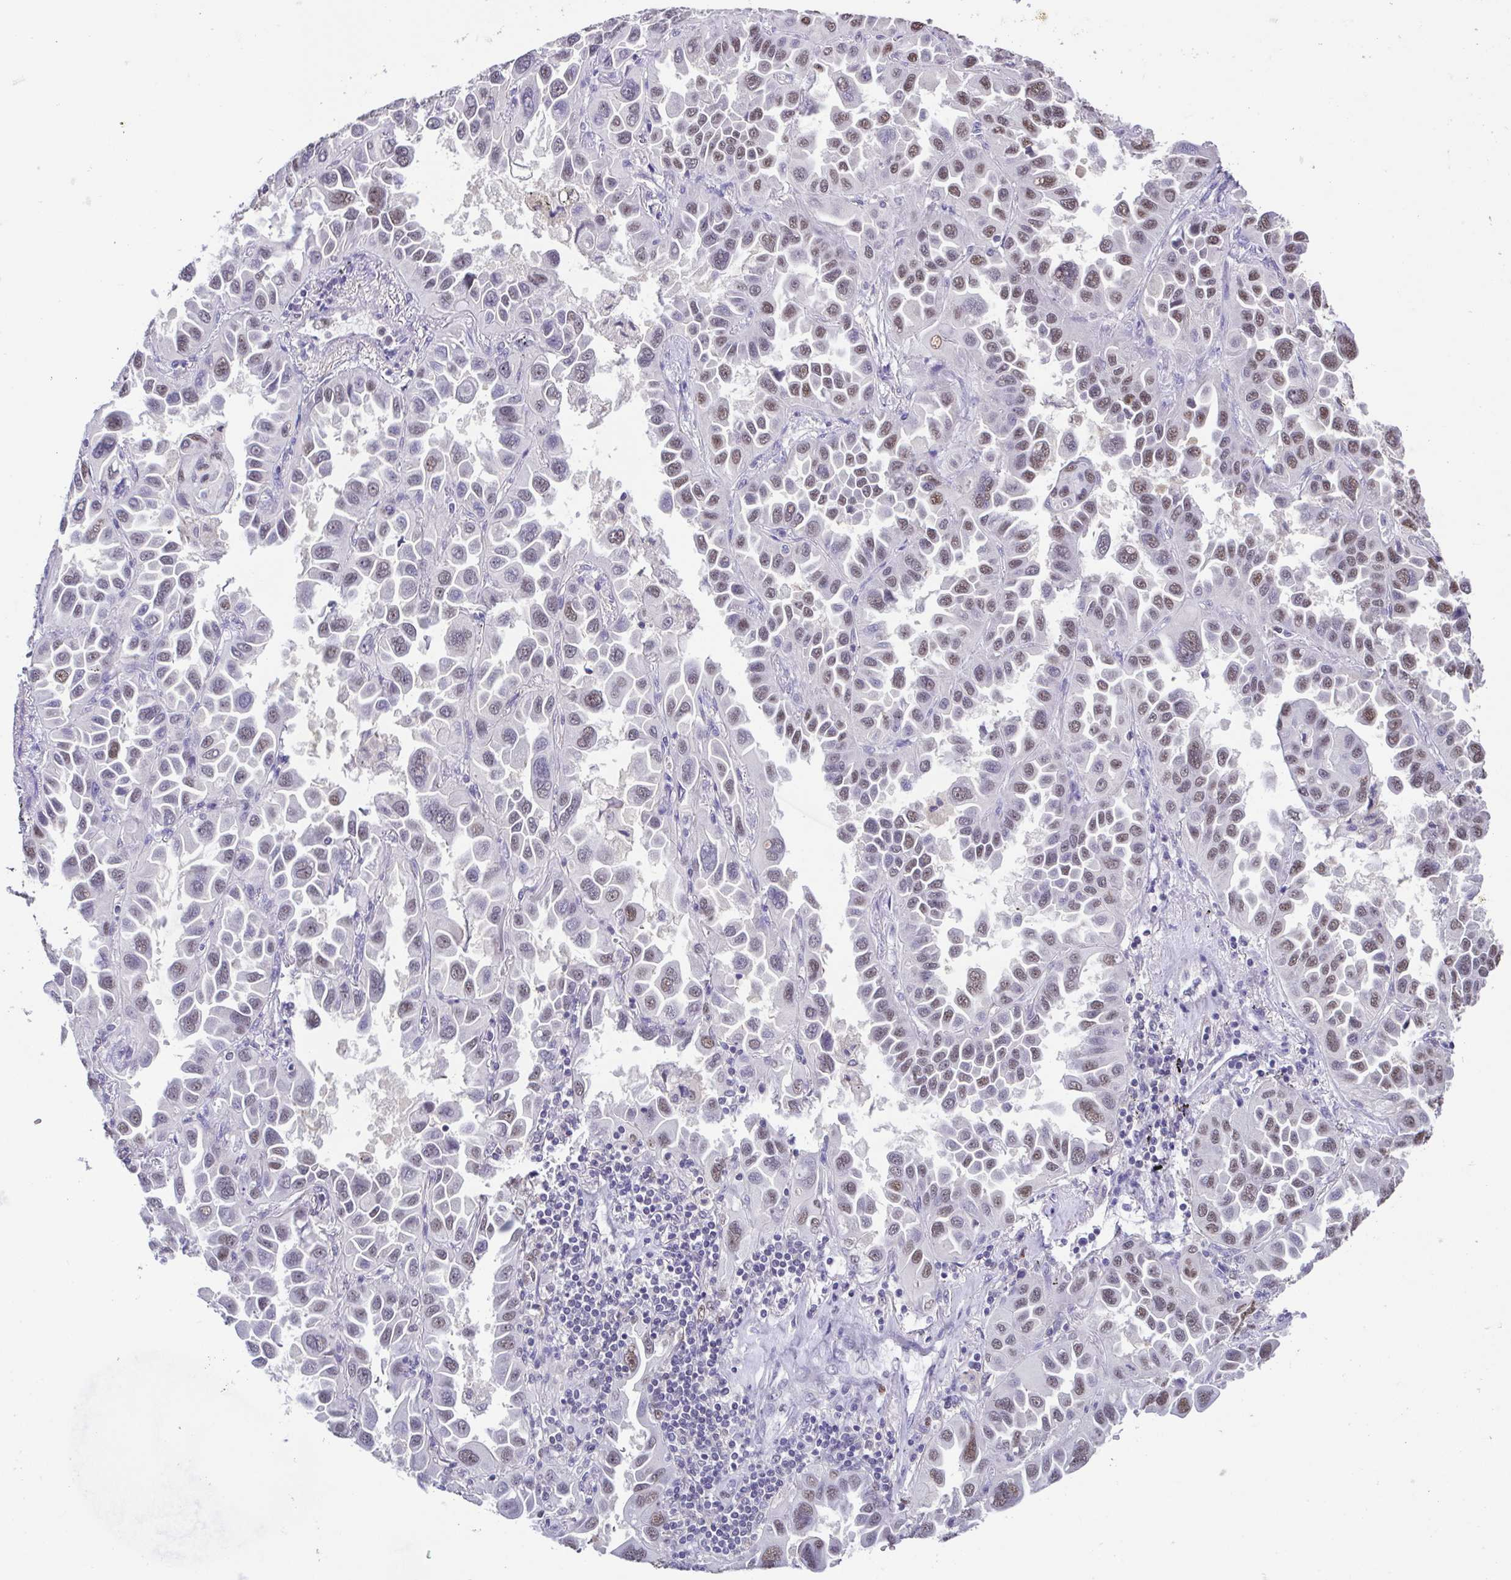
{"staining": {"intensity": "weak", "quantity": "25%-75%", "location": "nuclear"}, "tissue": "lung cancer", "cell_type": "Tumor cells", "image_type": "cancer", "snomed": [{"axis": "morphology", "description": "Adenocarcinoma, NOS"}, {"axis": "topography", "description": "Lung"}], "caption": "Lung adenocarcinoma was stained to show a protein in brown. There is low levels of weak nuclear expression in approximately 25%-75% of tumor cells. (DAB (3,3'-diaminobenzidine) IHC with brightfield microscopy, high magnification).", "gene": "ACTRT3", "patient": {"sex": "male", "age": 64}}